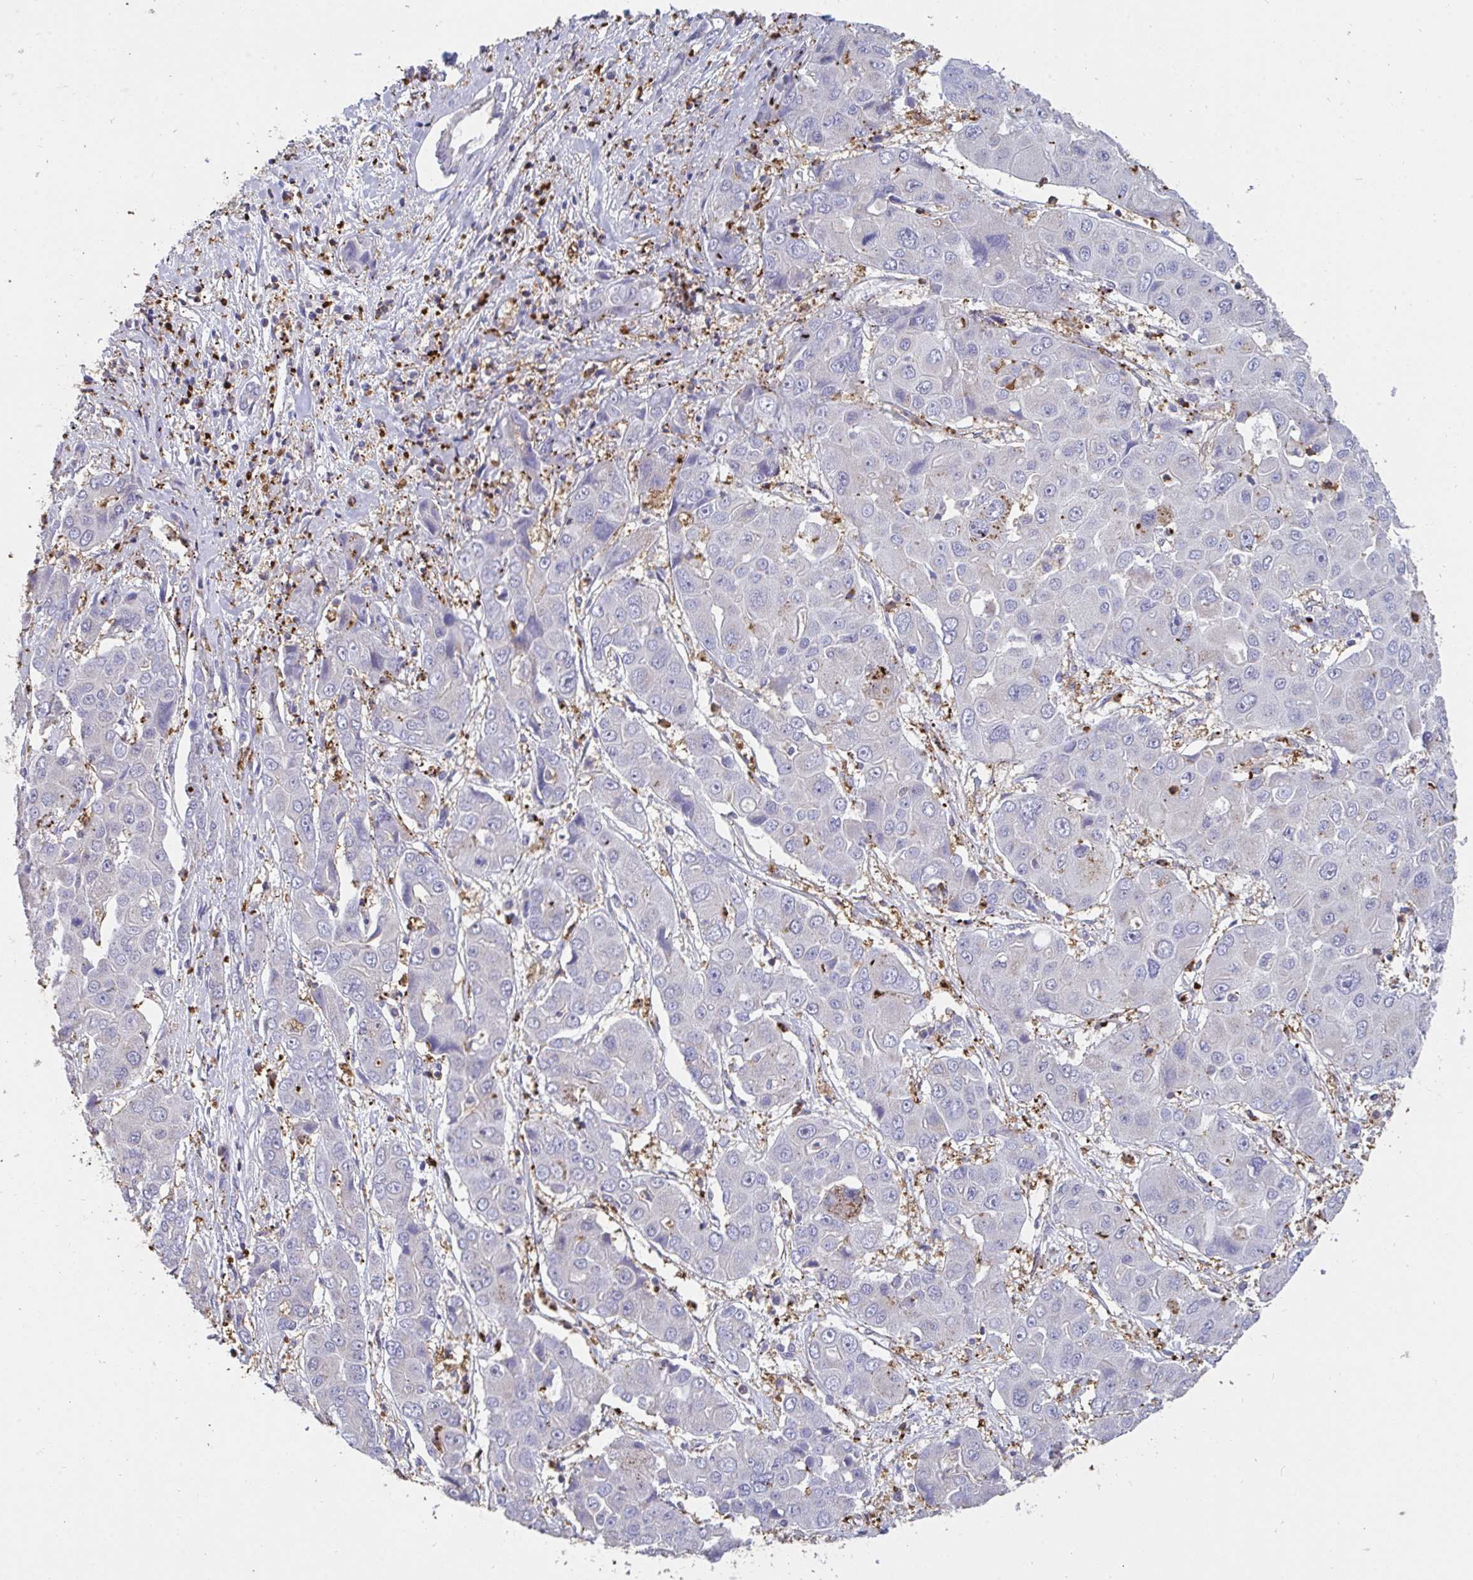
{"staining": {"intensity": "negative", "quantity": "none", "location": "none"}, "tissue": "liver cancer", "cell_type": "Tumor cells", "image_type": "cancer", "snomed": [{"axis": "morphology", "description": "Cholangiocarcinoma"}, {"axis": "topography", "description": "Liver"}], "caption": "There is no significant expression in tumor cells of liver cholangiocarcinoma. (Brightfield microscopy of DAB immunohistochemistry at high magnification).", "gene": "CFL1", "patient": {"sex": "male", "age": 67}}